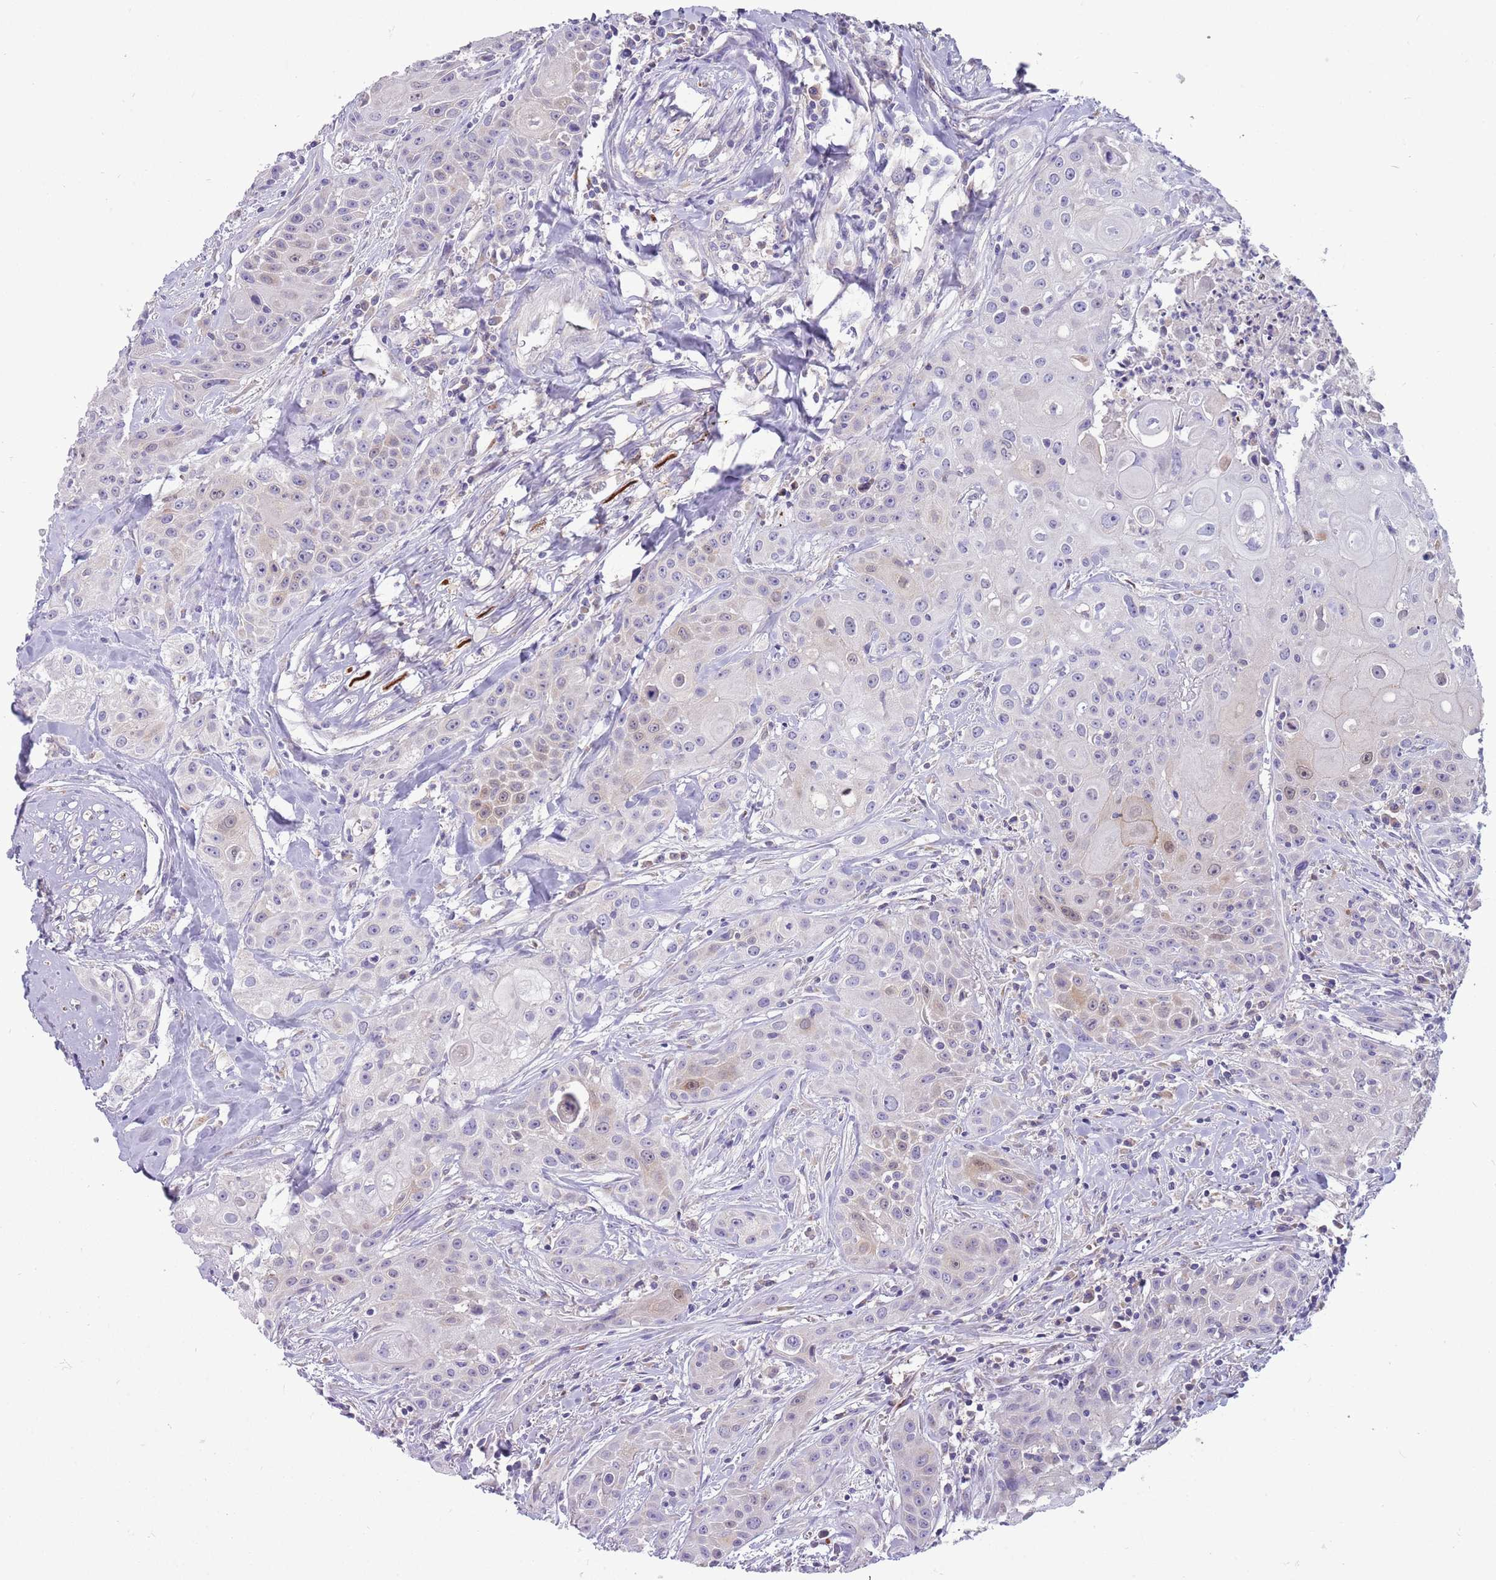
{"staining": {"intensity": "negative", "quantity": "none", "location": "none"}, "tissue": "head and neck cancer", "cell_type": "Tumor cells", "image_type": "cancer", "snomed": [{"axis": "morphology", "description": "Squamous cell carcinoma, NOS"}, {"axis": "topography", "description": "Oral tissue"}, {"axis": "topography", "description": "Head-Neck"}], "caption": "Immunohistochemistry (IHC) of human squamous cell carcinoma (head and neck) shows no positivity in tumor cells.", "gene": "DDHD1", "patient": {"sex": "female", "age": 82}}